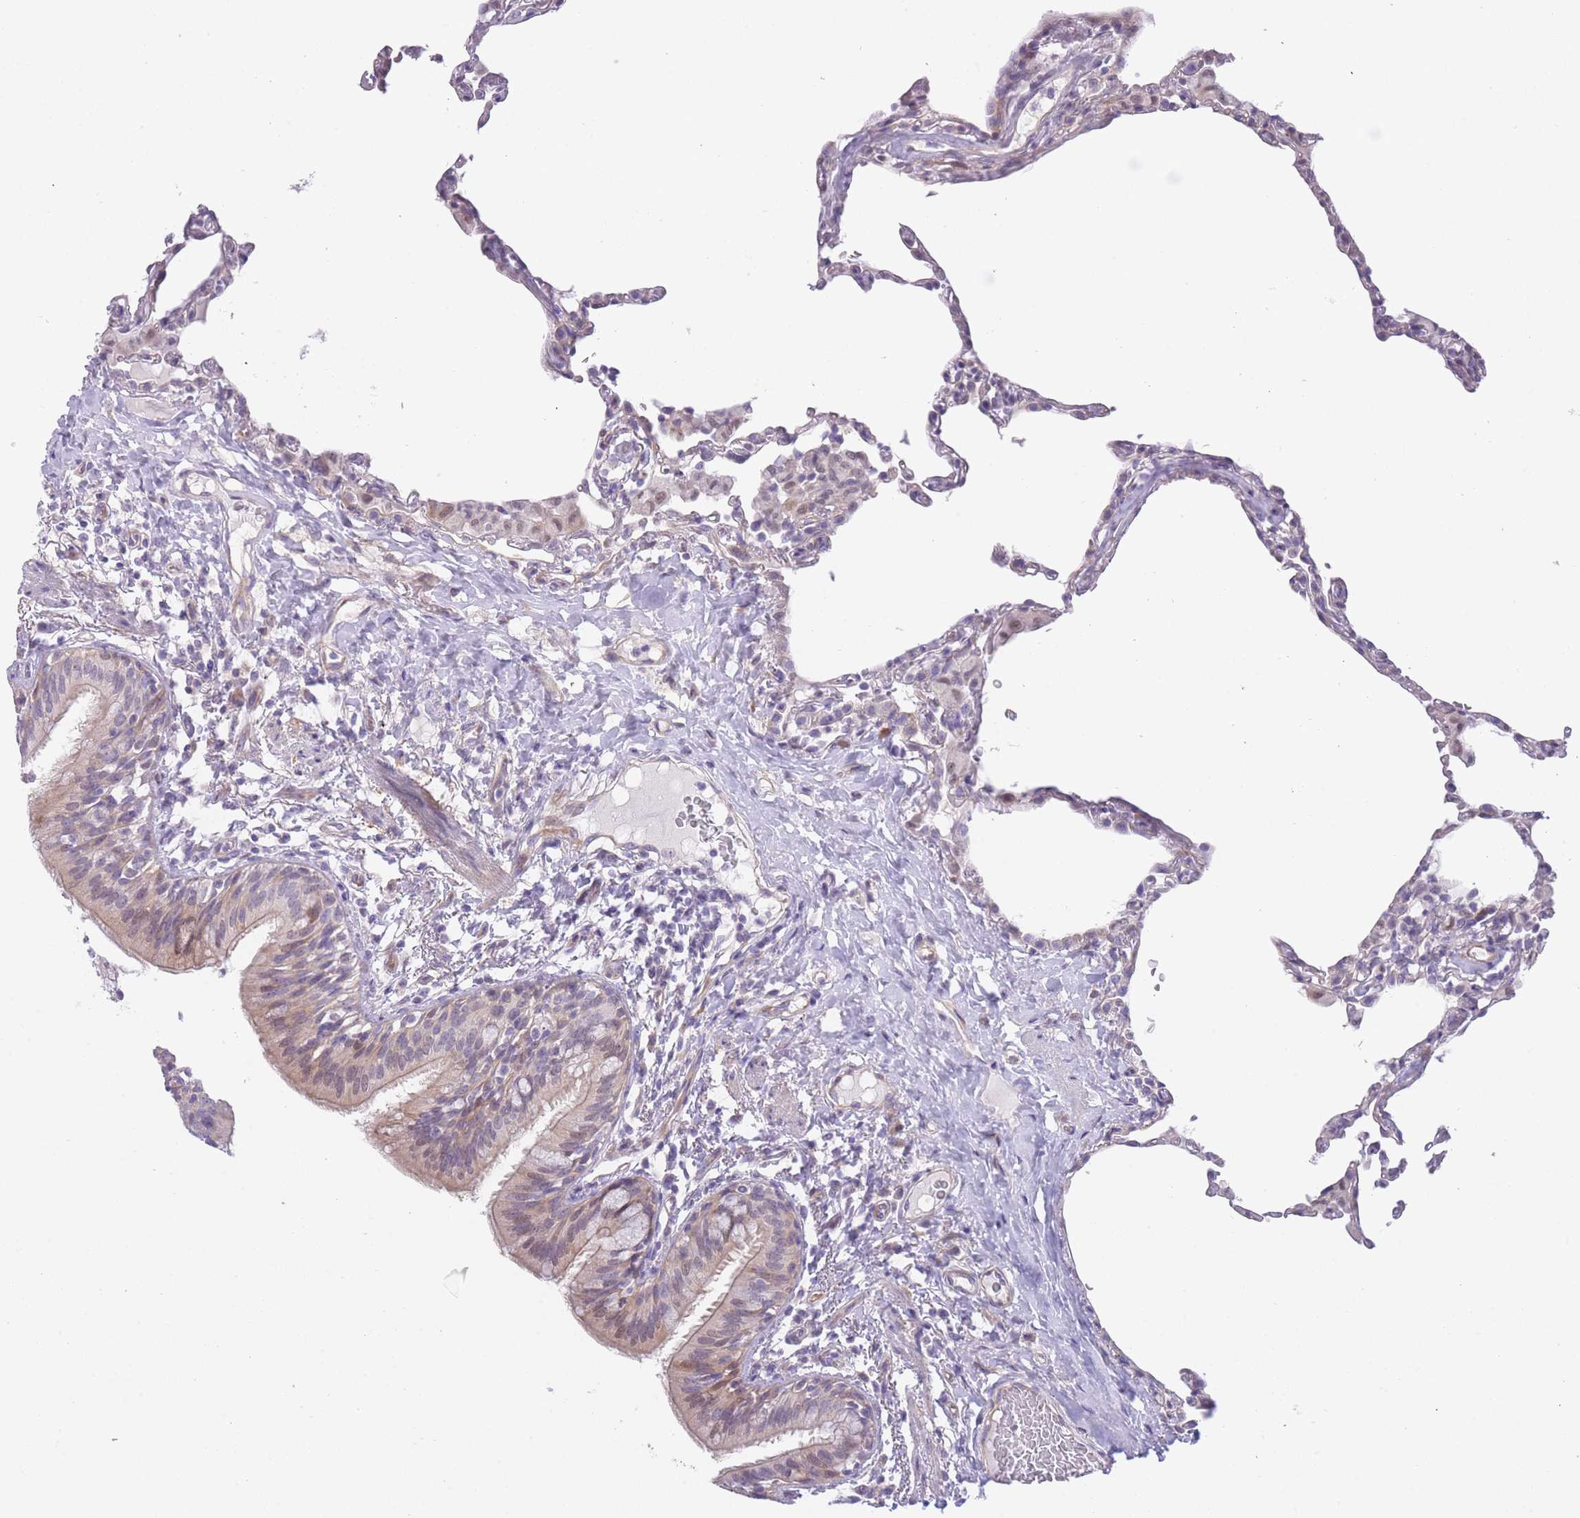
{"staining": {"intensity": "negative", "quantity": "none", "location": "none"}, "tissue": "lung", "cell_type": "Alveolar cells", "image_type": "normal", "snomed": [{"axis": "morphology", "description": "Normal tissue, NOS"}, {"axis": "topography", "description": "Lung"}], "caption": "Immunohistochemical staining of unremarkable lung exhibits no significant staining in alveolar cells. (Stains: DAB IHC with hematoxylin counter stain, Microscopy: brightfield microscopy at high magnification).", "gene": "IMPG1", "patient": {"sex": "female", "age": 57}}